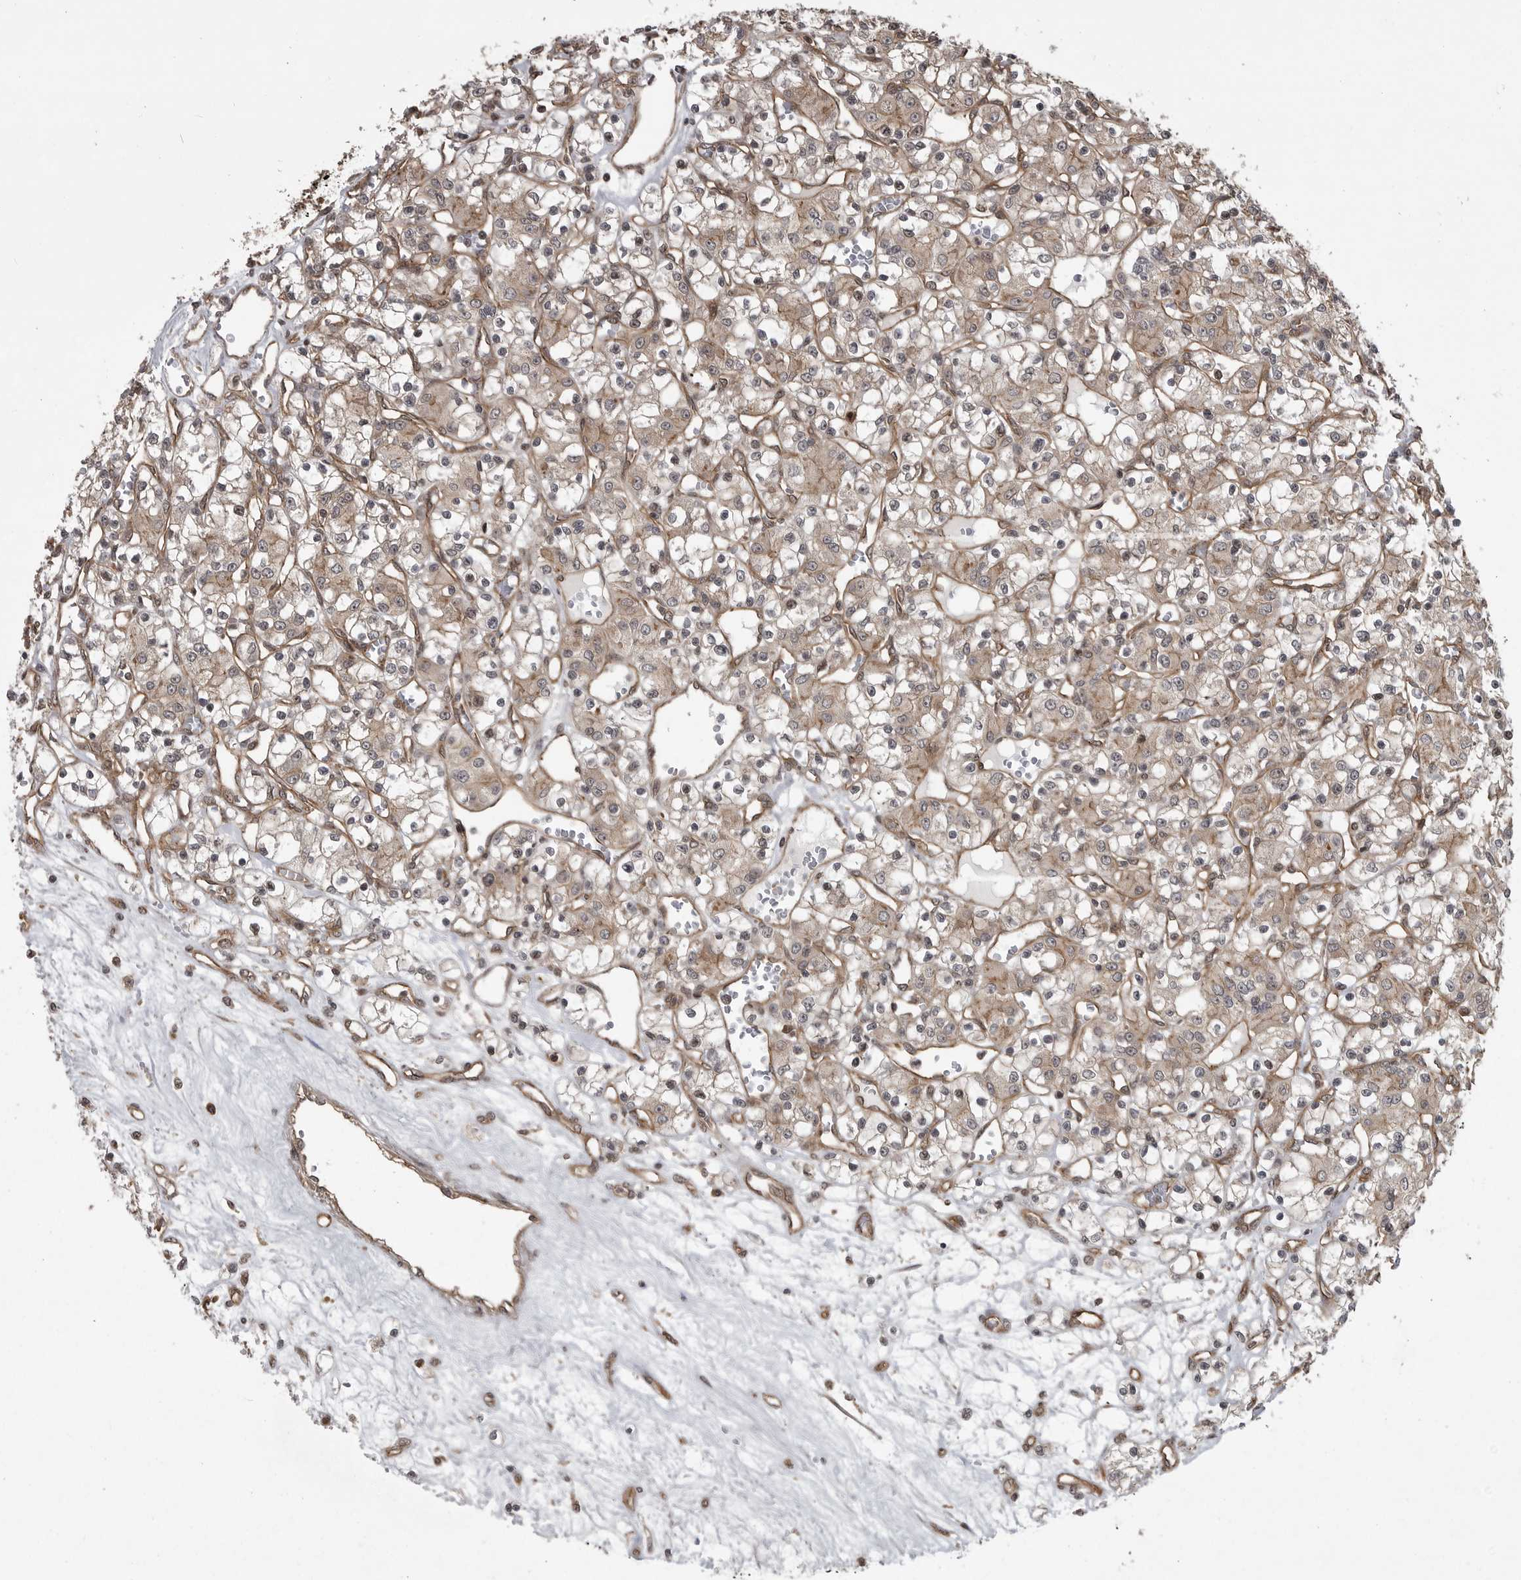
{"staining": {"intensity": "weak", "quantity": ">75%", "location": "cytoplasmic/membranous"}, "tissue": "renal cancer", "cell_type": "Tumor cells", "image_type": "cancer", "snomed": [{"axis": "morphology", "description": "Adenocarcinoma, NOS"}, {"axis": "topography", "description": "Kidney"}], "caption": "This image reveals immunohistochemistry staining of adenocarcinoma (renal), with low weak cytoplasmic/membranous staining in about >75% of tumor cells.", "gene": "DNAJC8", "patient": {"sex": "female", "age": 59}}